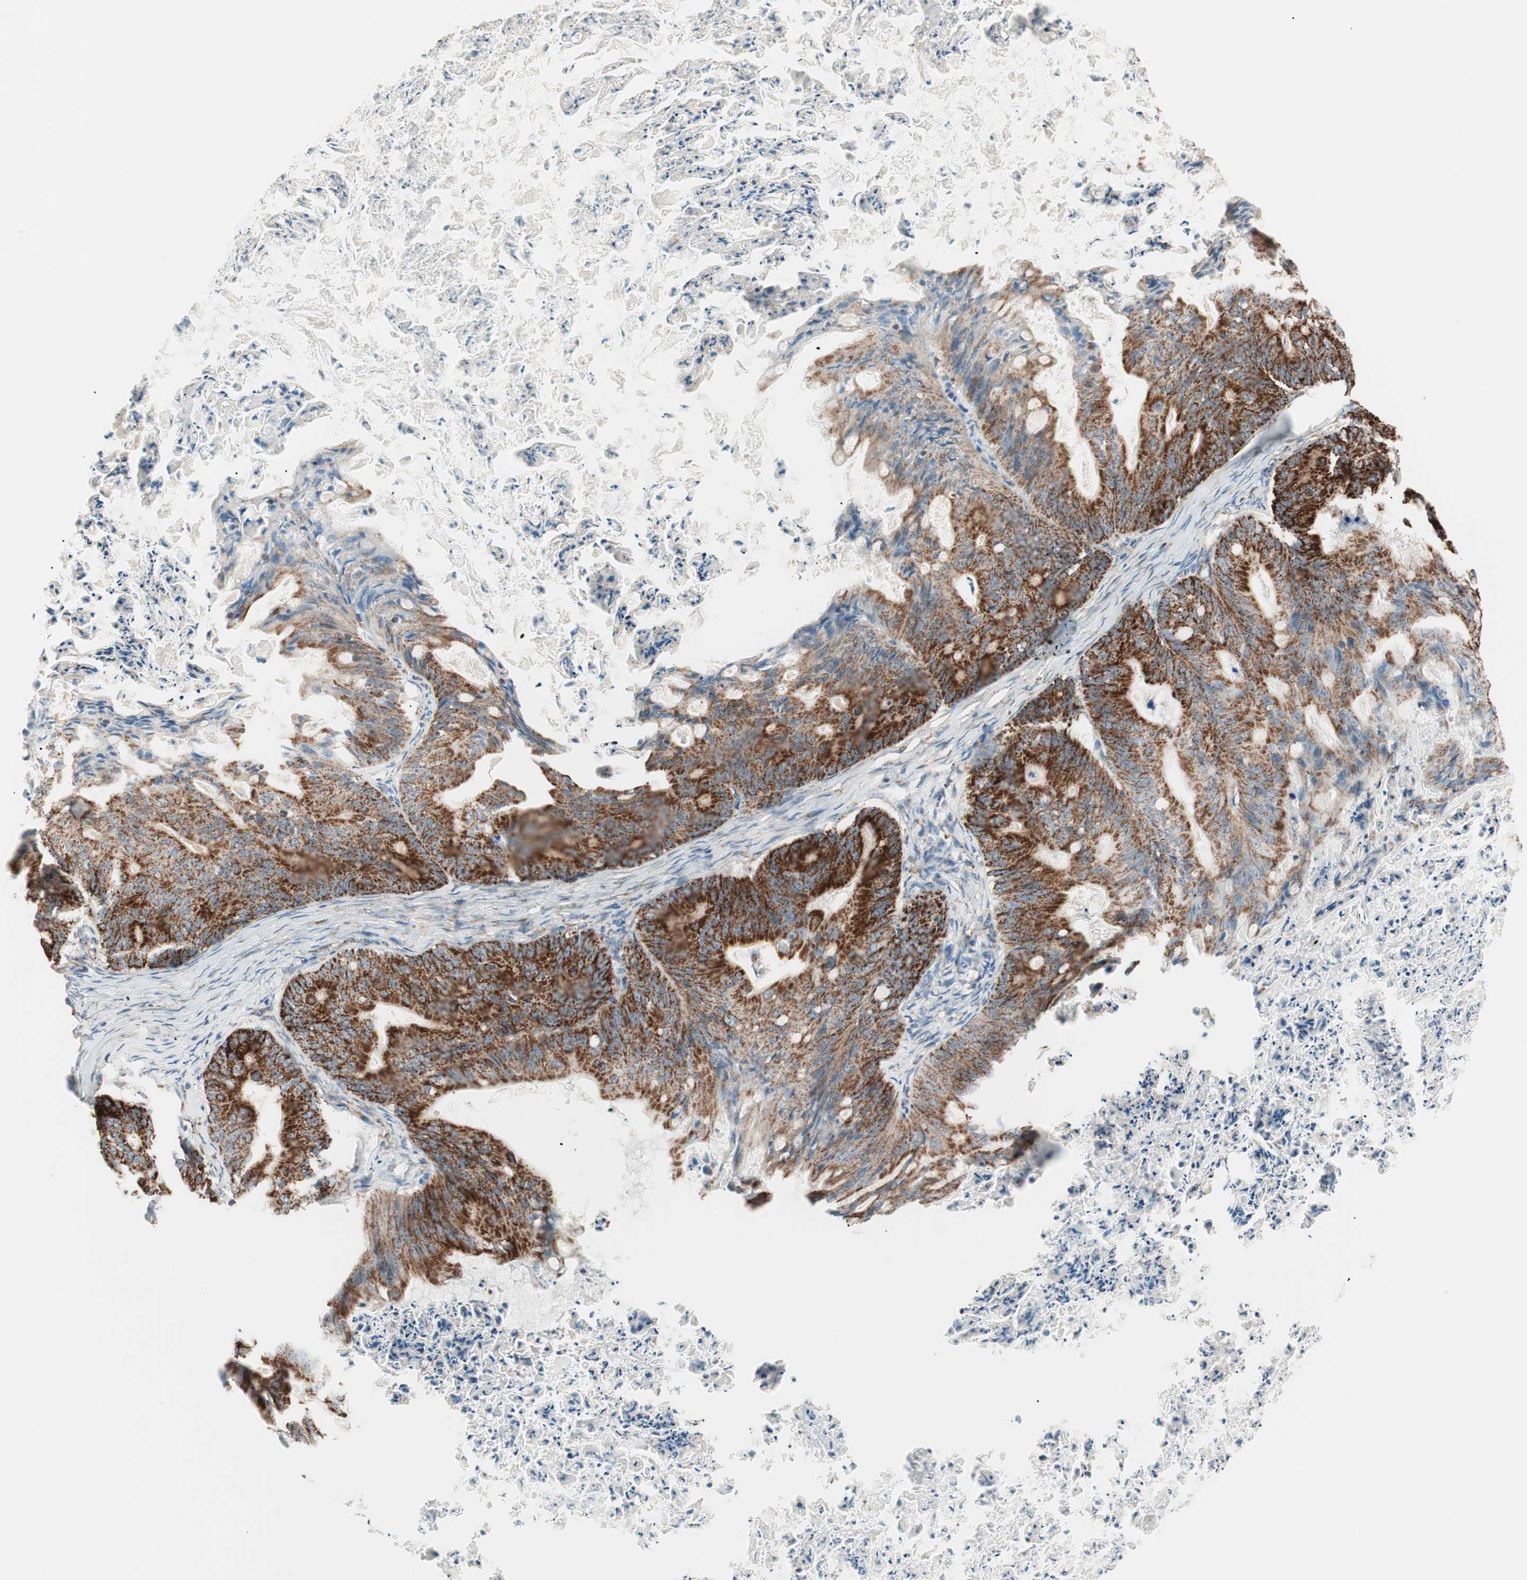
{"staining": {"intensity": "strong", "quantity": ">75%", "location": "cytoplasmic/membranous"}, "tissue": "ovarian cancer", "cell_type": "Tumor cells", "image_type": "cancer", "snomed": [{"axis": "morphology", "description": "Cystadenocarcinoma, mucinous, NOS"}, {"axis": "topography", "description": "Ovary"}], "caption": "Ovarian mucinous cystadenocarcinoma stained for a protein (brown) displays strong cytoplasmic/membranous positive positivity in approximately >75% of tumor cells.", "gene": "TOMM22", "patient": {"sex": "female", "age": 36}}